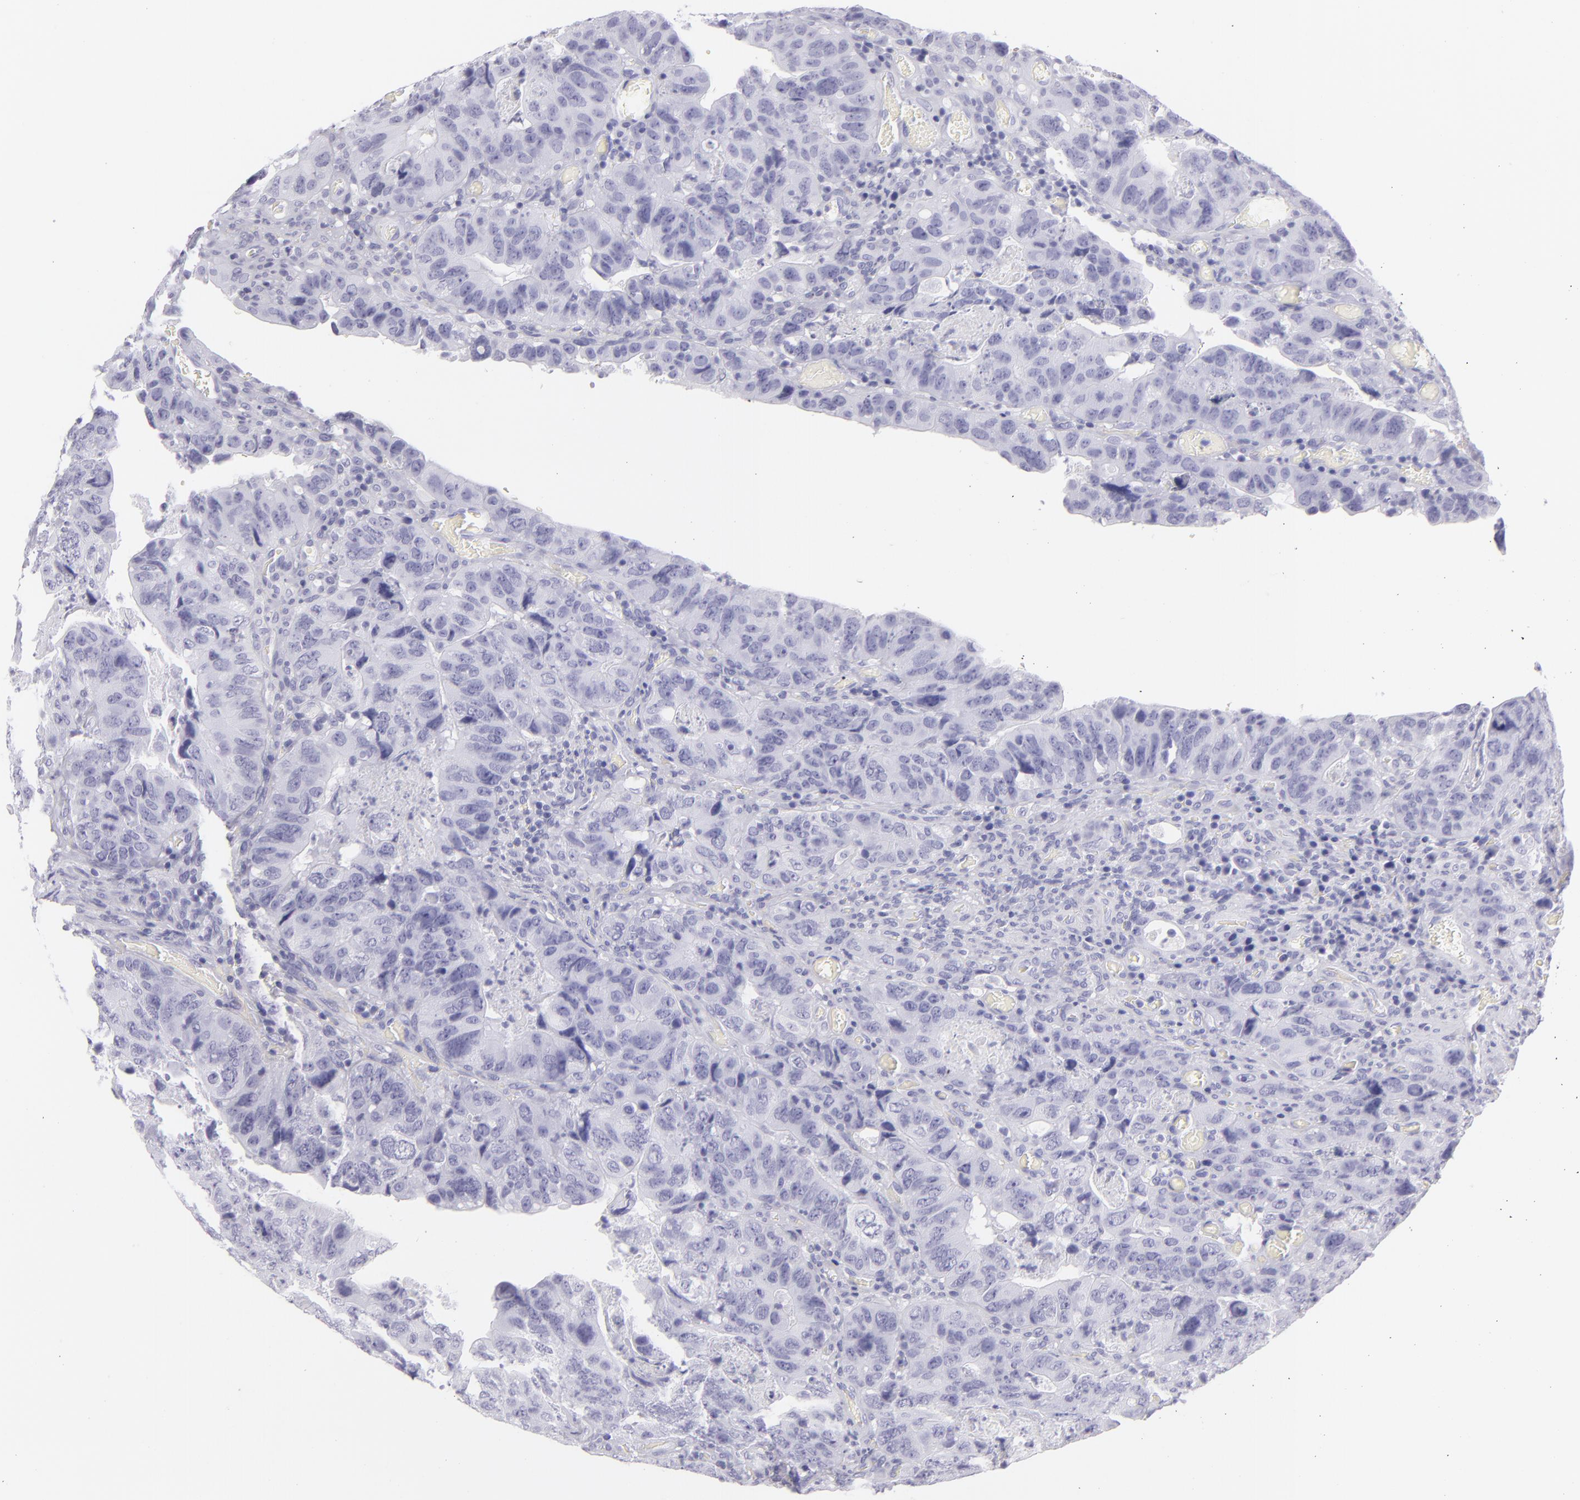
{"staining": {"intensity": "negative", "quantity": "none", "location": "none"}, "tissue": "colorectal cancer", "cell_type": "Tumor cells", "image_type": "cancer", "snomed": [{"axis": "morphology", "description": "Adenocarcinoma, NOS"}, {"axis": "topography", "description": "Rectum"}], "caption": "This is a image of immunohistochemistry staining of adenocarcinoma (colorectal), which shows no positivity in tumor cells.", "gene": "PVALB", "patient": {"sex": "female", "age": 82}}